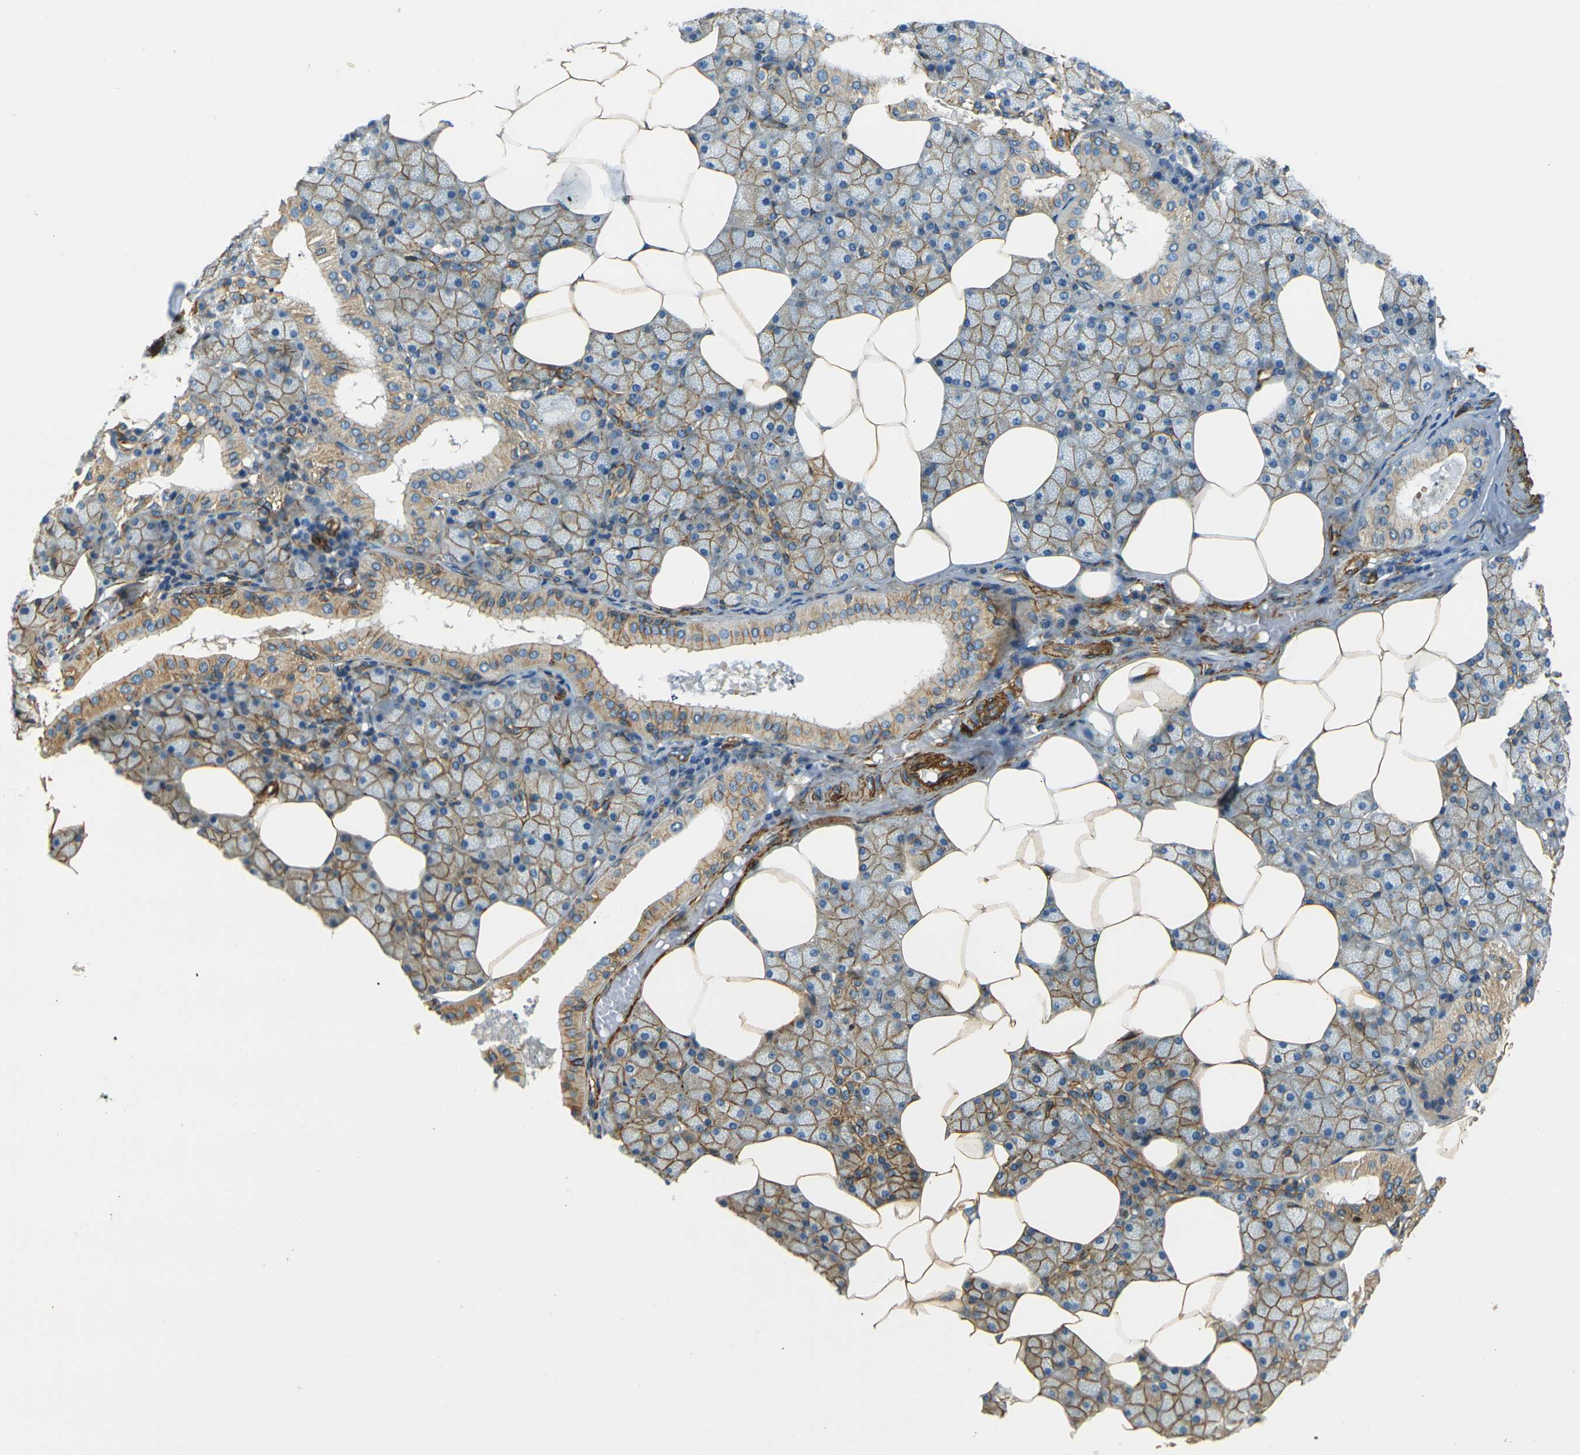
{"staining": {"intensity": "moderate", "quantity": ">75%", "location": "cytoplasmic/membranous"}, "tissue": "salivary gland", "cell_type": "Glandular cells", "image_type": "normal", "snomed": [{"axis": "morphology", "description": "Normal tissue, NOS"}, {"axis": "topography", "description": "Salivary gland"}], "caption": "Immunohistochemistry micrograph of unremarkable human salivary gland stained for a protein (brown), which reveals medium levels of moderate cytoplasmic/membranous expression in about >75% of glandular cells.", "gene": "EPHA7", "patient": {"sex": "male", "age": 62}}